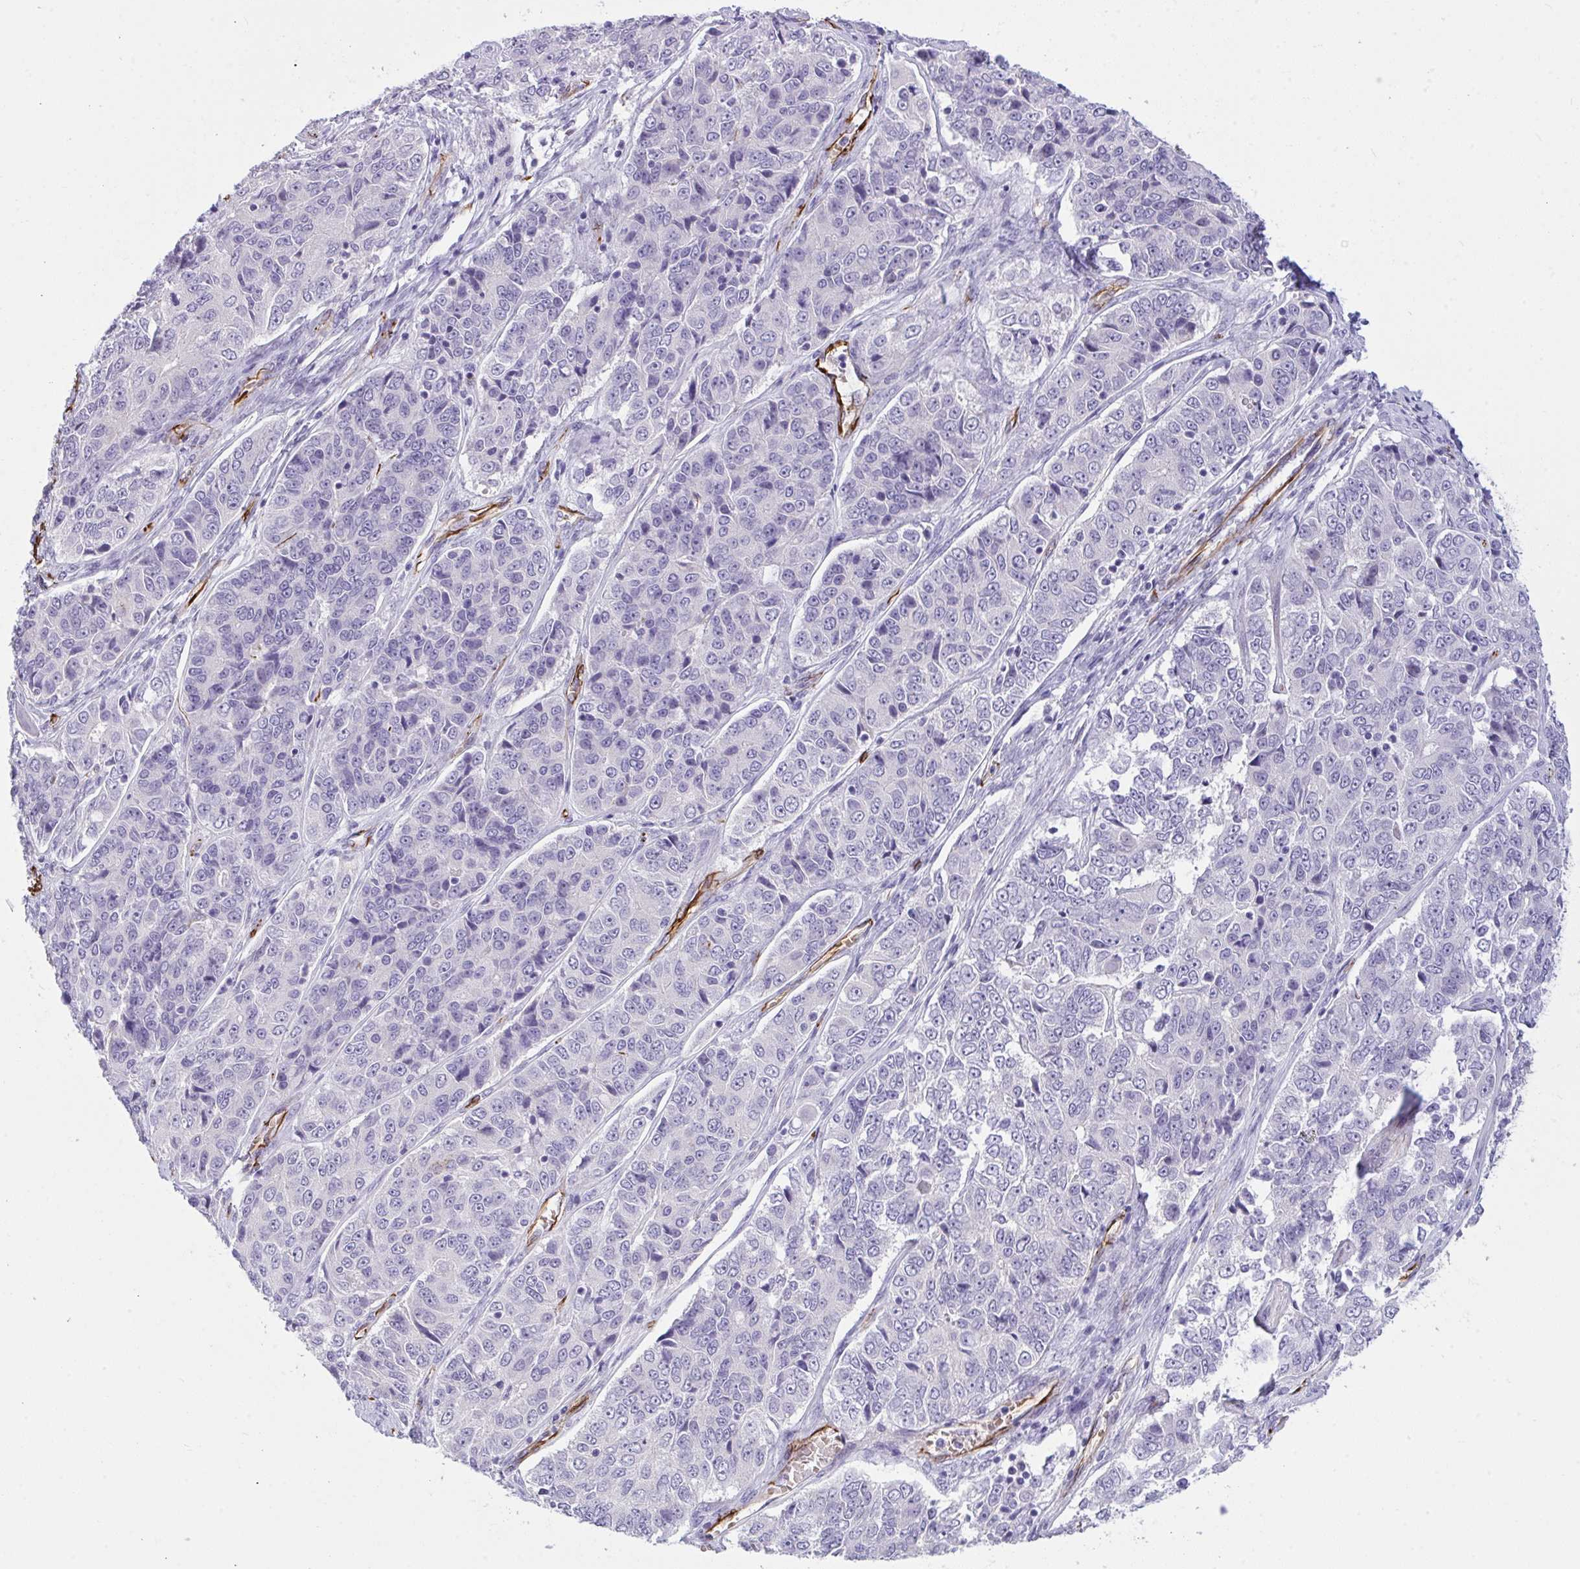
{"staining": {"intensity": "negative", "quantity": "none", "location": "none"}, "tissue": "ovarian cancer", "cell_type": "Tumor cells", "image_type": "cancer", "snomed": [{"axis": "morphology", "description": "Carcinoma, endometroid"}, {"axis": "topography", "description": "Ovary"}], "caption": "There is no significant expression in tumor cells of ovarian endometroid carcinoma.", "gene": "SLC35B1", "patient": {"sex": "female", "age": 51}}